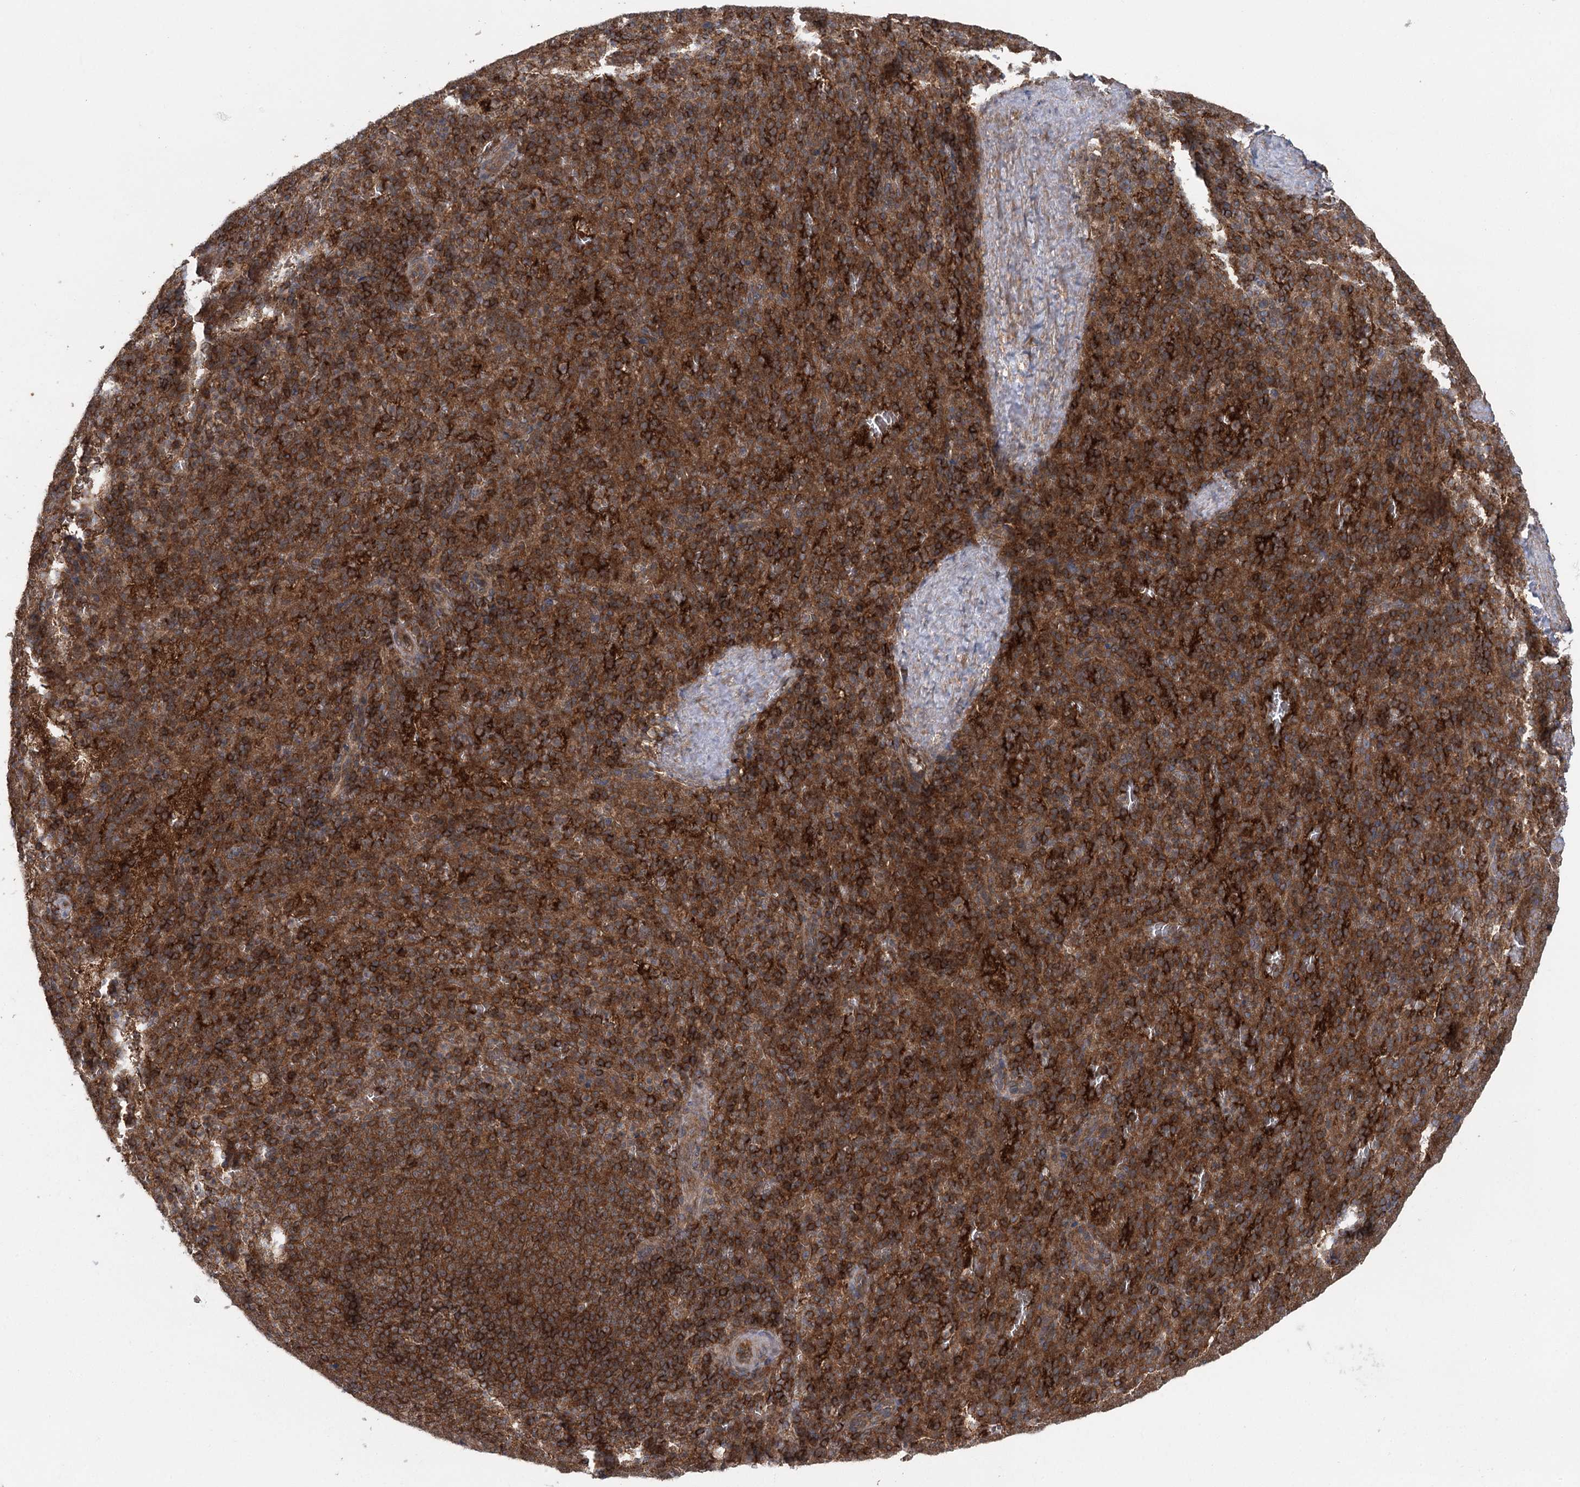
{"staining": {"intensity": "strong", "quantity": "25%-75%", "location": "cytoplasmic/membranous"}, "tissue": "spleen", "cell_type": "Cells in red pulp", "image_type": "normal", "snomed": [{"axis": "morphology", "description": "Normal tissue, NOS"}, {"axis": "topography", "description": "Spleen"}], "caption": "A photomicrograph of human spleen stained for a protein shows strong cytoplasmic/membranous brown staining in cells in red pulp.", "gene": "C12orf4", "patient": {"sex": "female", "age": 21}}